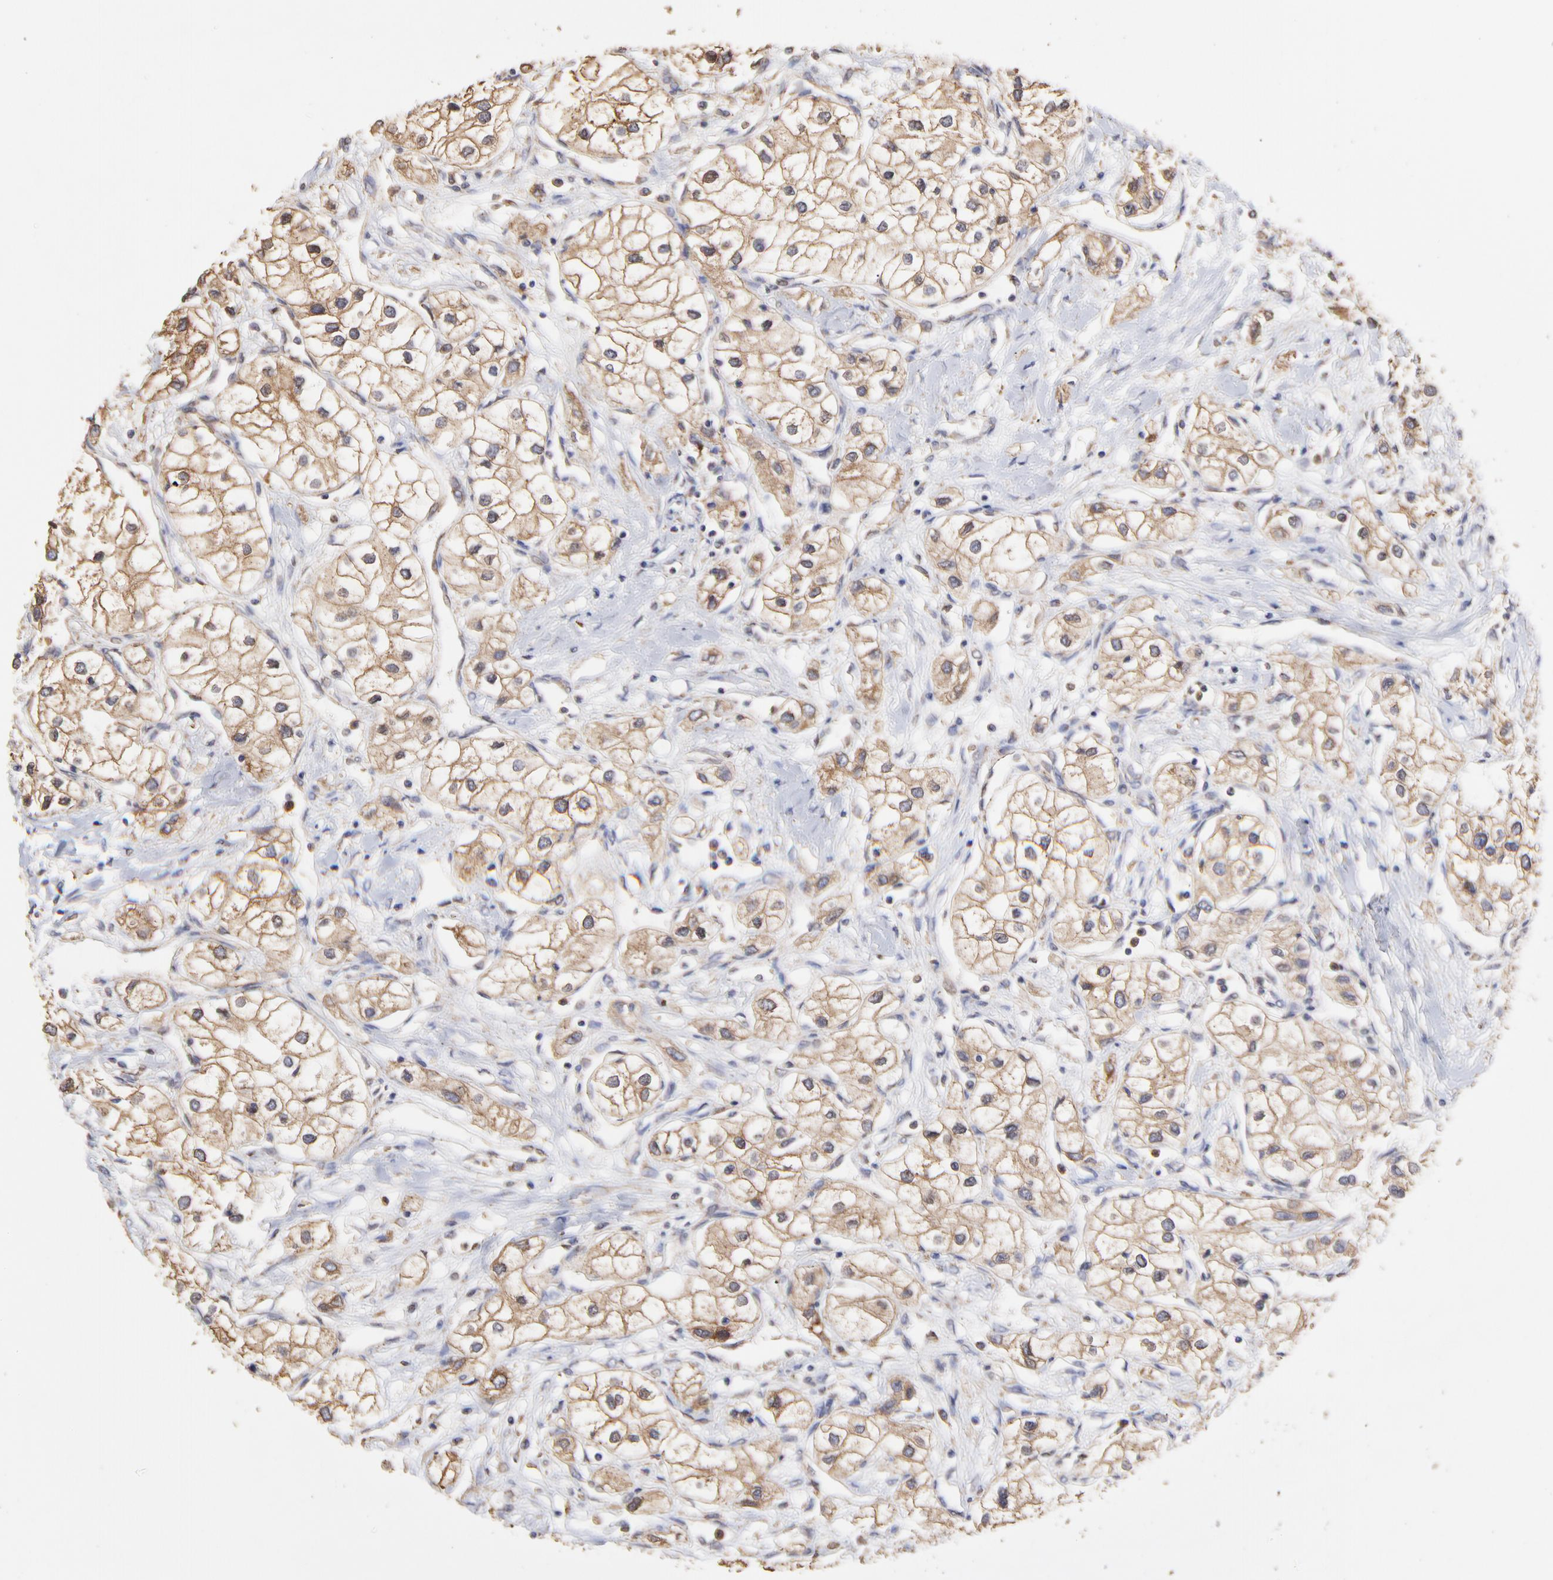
{"staining": {"intensity": "weak", "quantity": ">75%", "location": "cytoplasmic/membranous"}, "tissue": "renal cancer", "cell_type": "Tumor cells", "image_type": "cancer", "snomed": [{"axis": "morphology", "description": "Adenocarcinoma, NOS"}, {"axis": "topography", "description": "Kidney"}], "caption": "Adenocarcinoma (renal) stained for a protein shows weak cytoplasmic/membranous positivity in tumor cells.", "gene": "PFKM", "patient": {"sex": "male", "age": 57}}